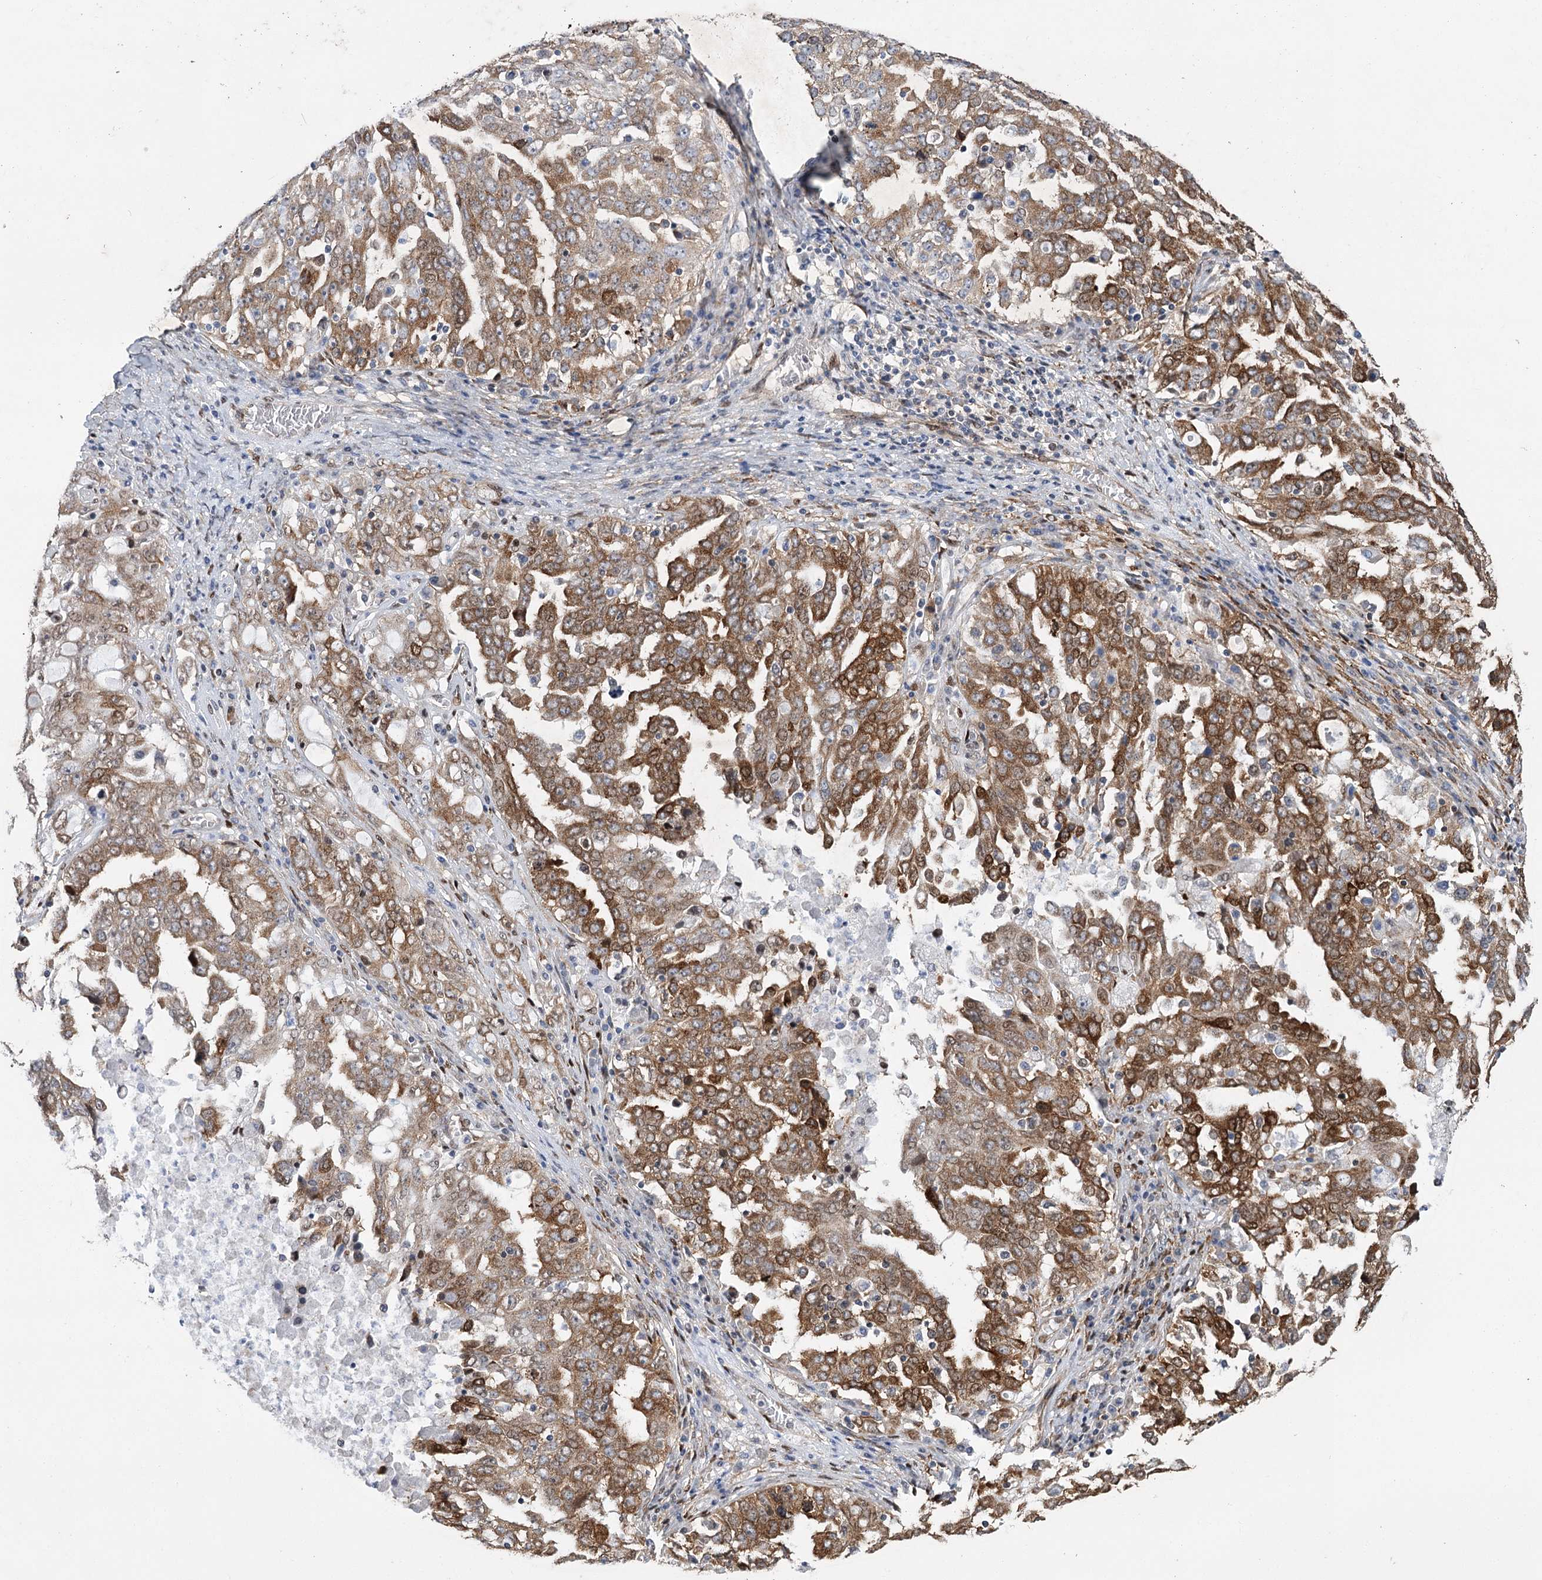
{"staining": {"intensity": "moderate", "quantity": ">75%", "location": "nuclear"}, "tissue": "ovarian cancer", "cell_type": "Tumor cells", "image_type": "cancer", "snomed": [{"axis": "morphology", "description": "Carcinoma, endometroid"}, {"axis": "topography", "description": "Ovary"}], "caption": "Protein analysis of ovarian cancer (endometroid carcinoma) tissue demonstrates moderate nuclear staining in approximately >75% of tumor cells.", "gene": "NFU1", "patient": {"sex": "female", "age": 62}}